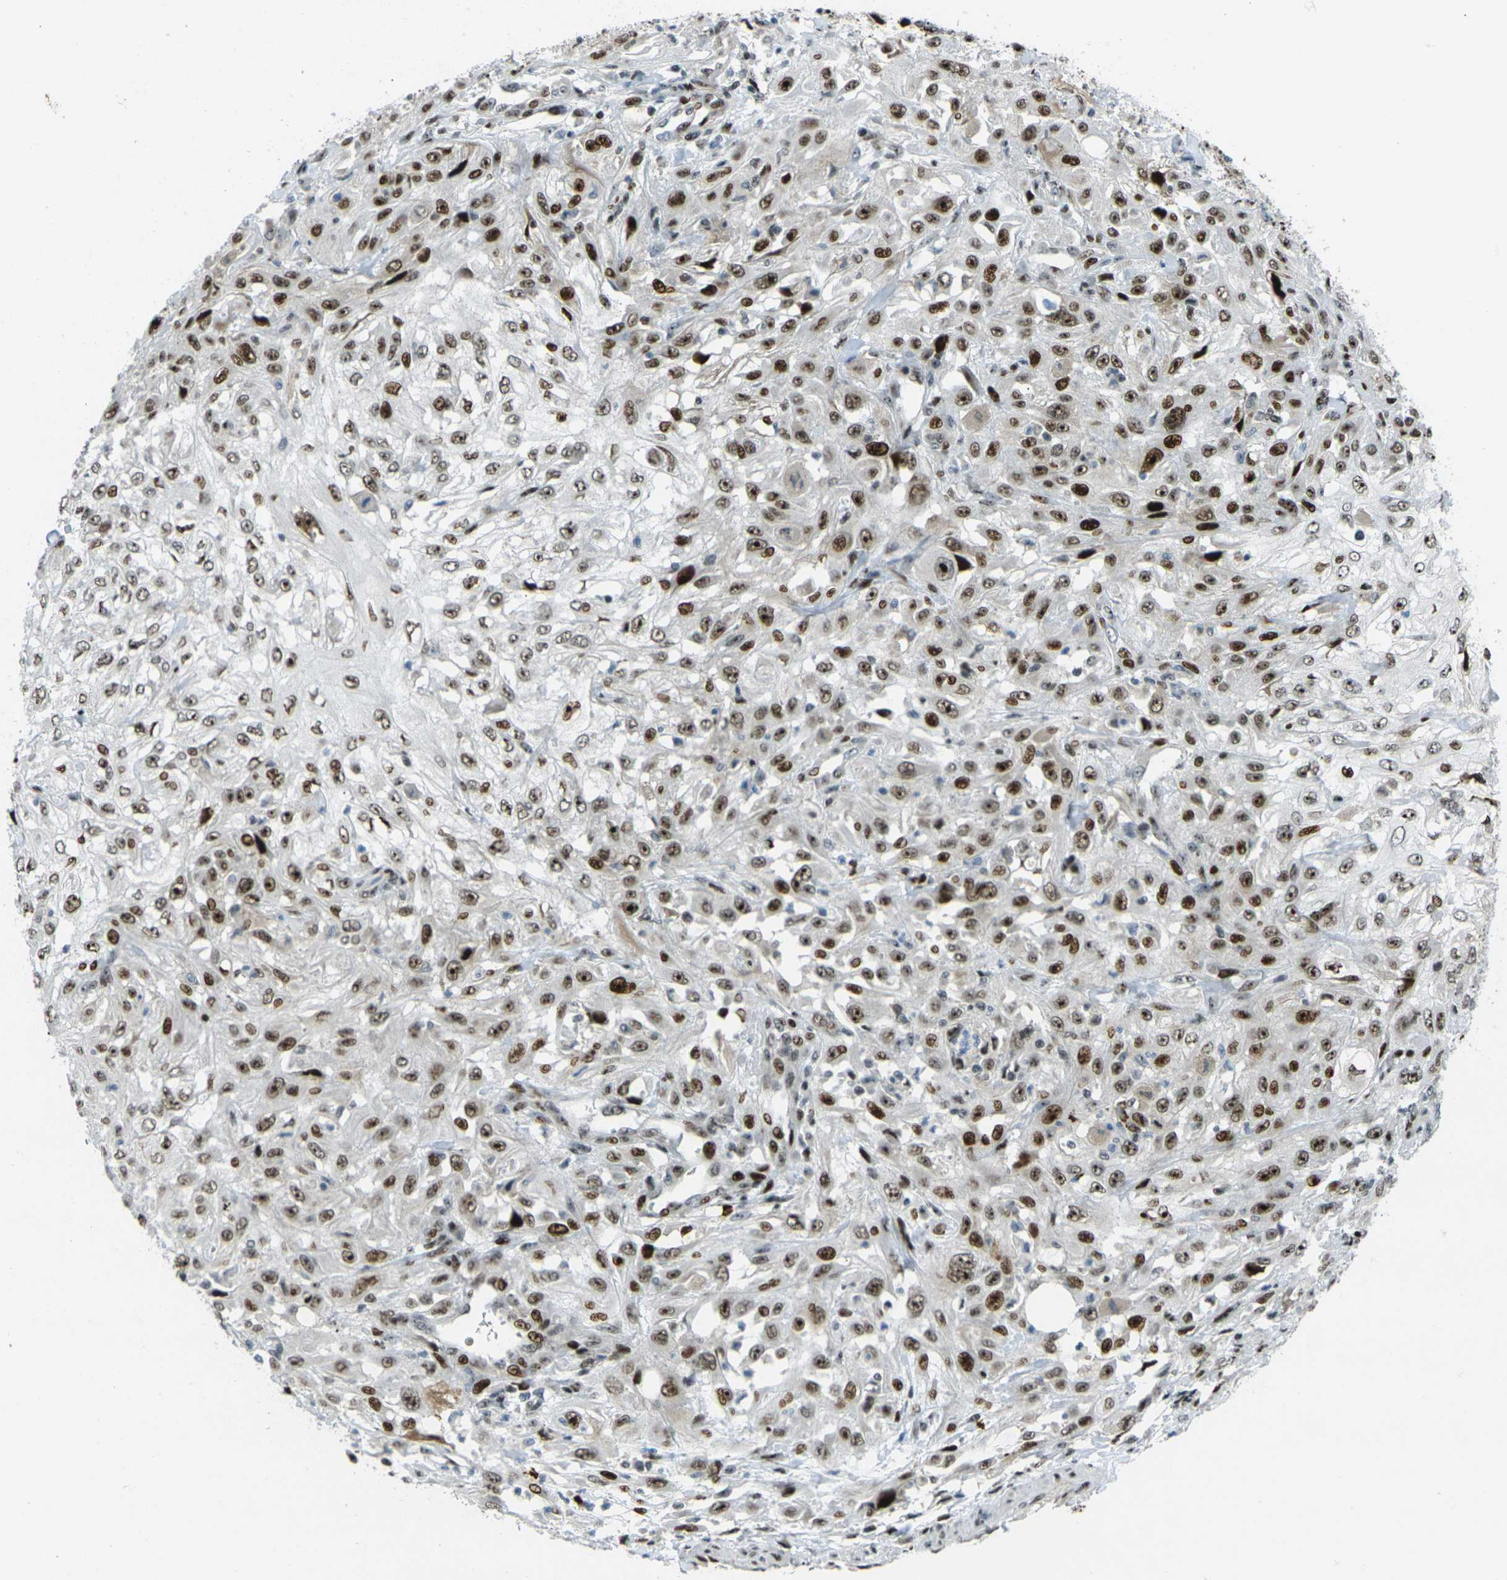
{"staining": {"intensity": "strong", "quantity": ">75%", "location": "nuclear"}, "tissue": "skin cancer", "cell_type": "Tumor cells", "image_type": "cancer", "snomed": [{"axis": "morphology", "description": "Squamous cell carcinoma, NOS"}, {"axis": "topography", "description": "Skin"}], "caption": "Approximately >75% of tumor cells in skin cancer (squamous cell carcinoma) exhibit strong nuclear protein staining as visualized by brown immunohistochemical staining.", "gene": "UBE2C", "patient": {"sex": "male", "age": 75}}